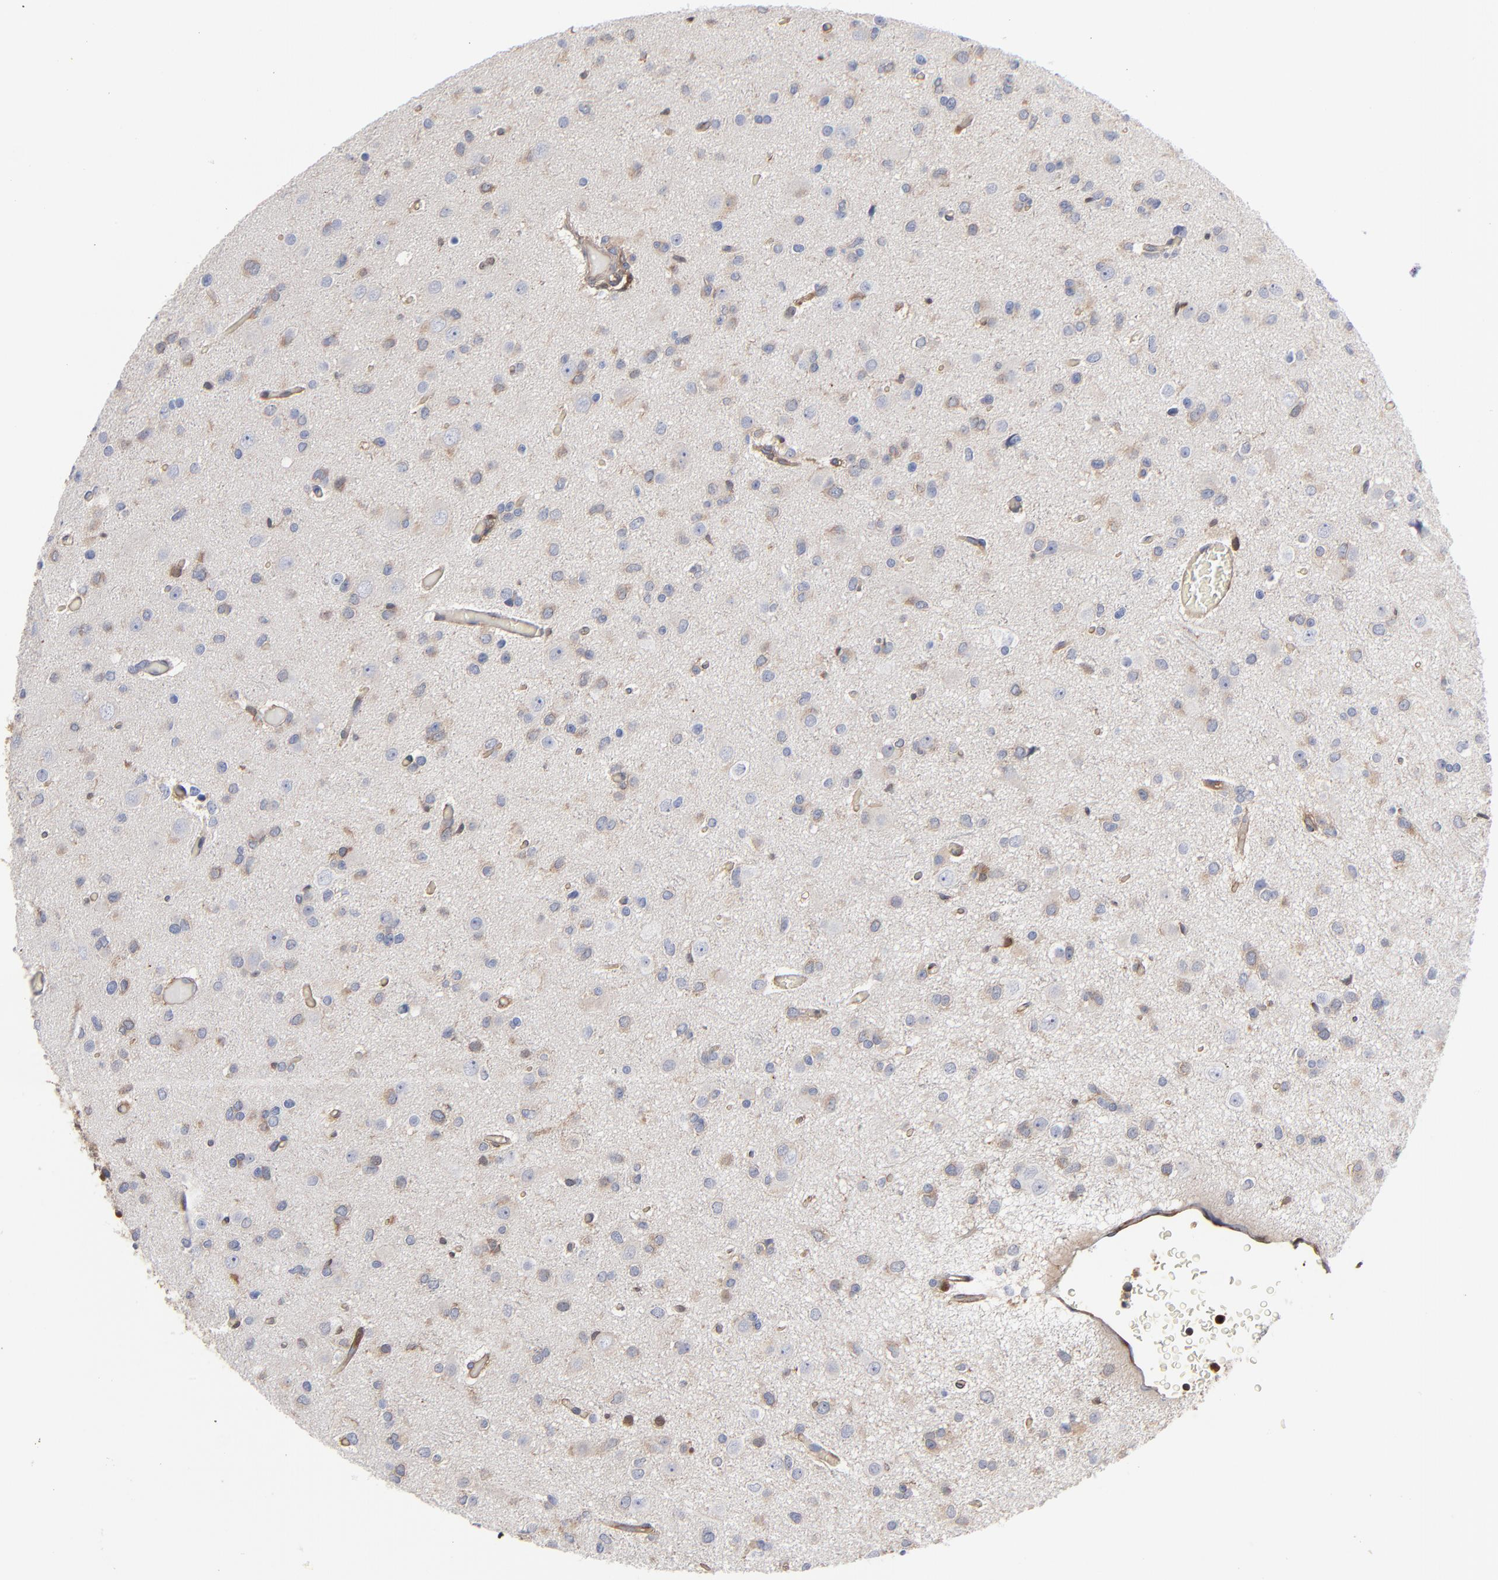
{"staining": {"intensity": "moderate", "quantity": "<25%", "location": "cytoplasmic/membranous"}, "tissue": "glioma", "cell_type": "Tumor cells", "image_type": "cancer", "snomed": [{"axis": "morphology", "description": "Glioma, malignant, Low grade"}, {"axis": "topography", "description": "Brain"}], "caption": "Immunohistochemistry (IHC) staining of malignant low-grade glioma, which exhibits low levels of moderate cytoplasmic/membranous staining in about <25% of tumor cells indicating moderate cytoplasmic/membranous protein staining. The staining was performed using DAB (brown) for protein detection and nuclei were counterstained in hematoxylin (blue).", "gene": "ARHGEF6", "patient": {"sex": "male", "age": 42}}